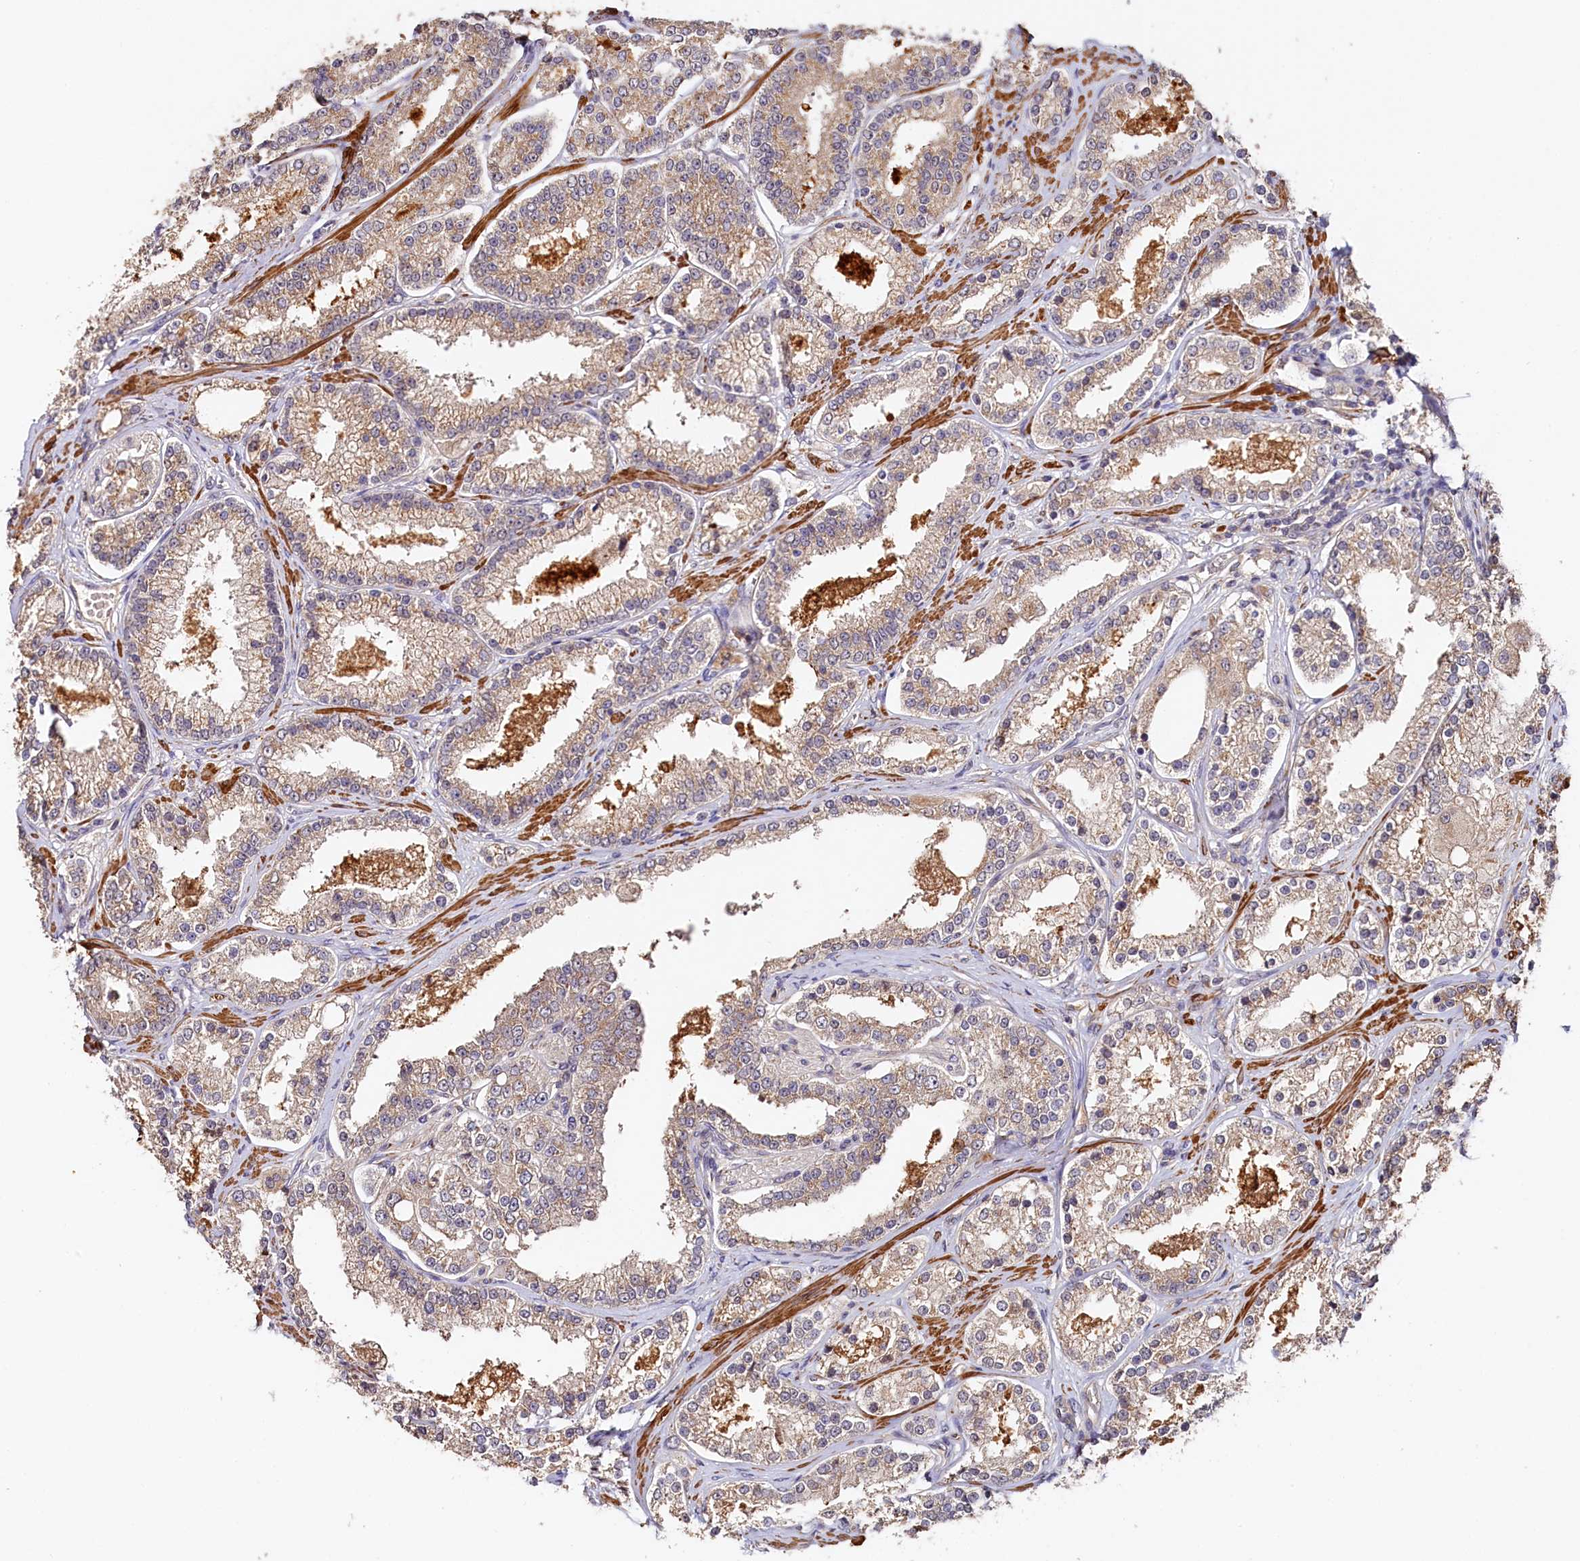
{"staining": {"intensity": "moderate", "quantity": ">75%", "location": "cytoplasmic/membranous"}, "tissue": "prostate cancer", "cell_type": "Tumor cells", "image_type": "cancer", "snomed": [{"axis": "morphology", "description": "Normal tissue, NOS"}, {"axis": "morphology", "description": "Adenocarcinoma, High grade"}, {"axis": "topography", "description": "Prostate"}], "caption": "Approximately >75% of tumor cells in prostate cancer display moderate cytoplasmic/membranous protein positivity as visualized by brown immunohistochemical staining.", "gene": "TANGO6", "patient": {"sex": "male", "age": 83}}